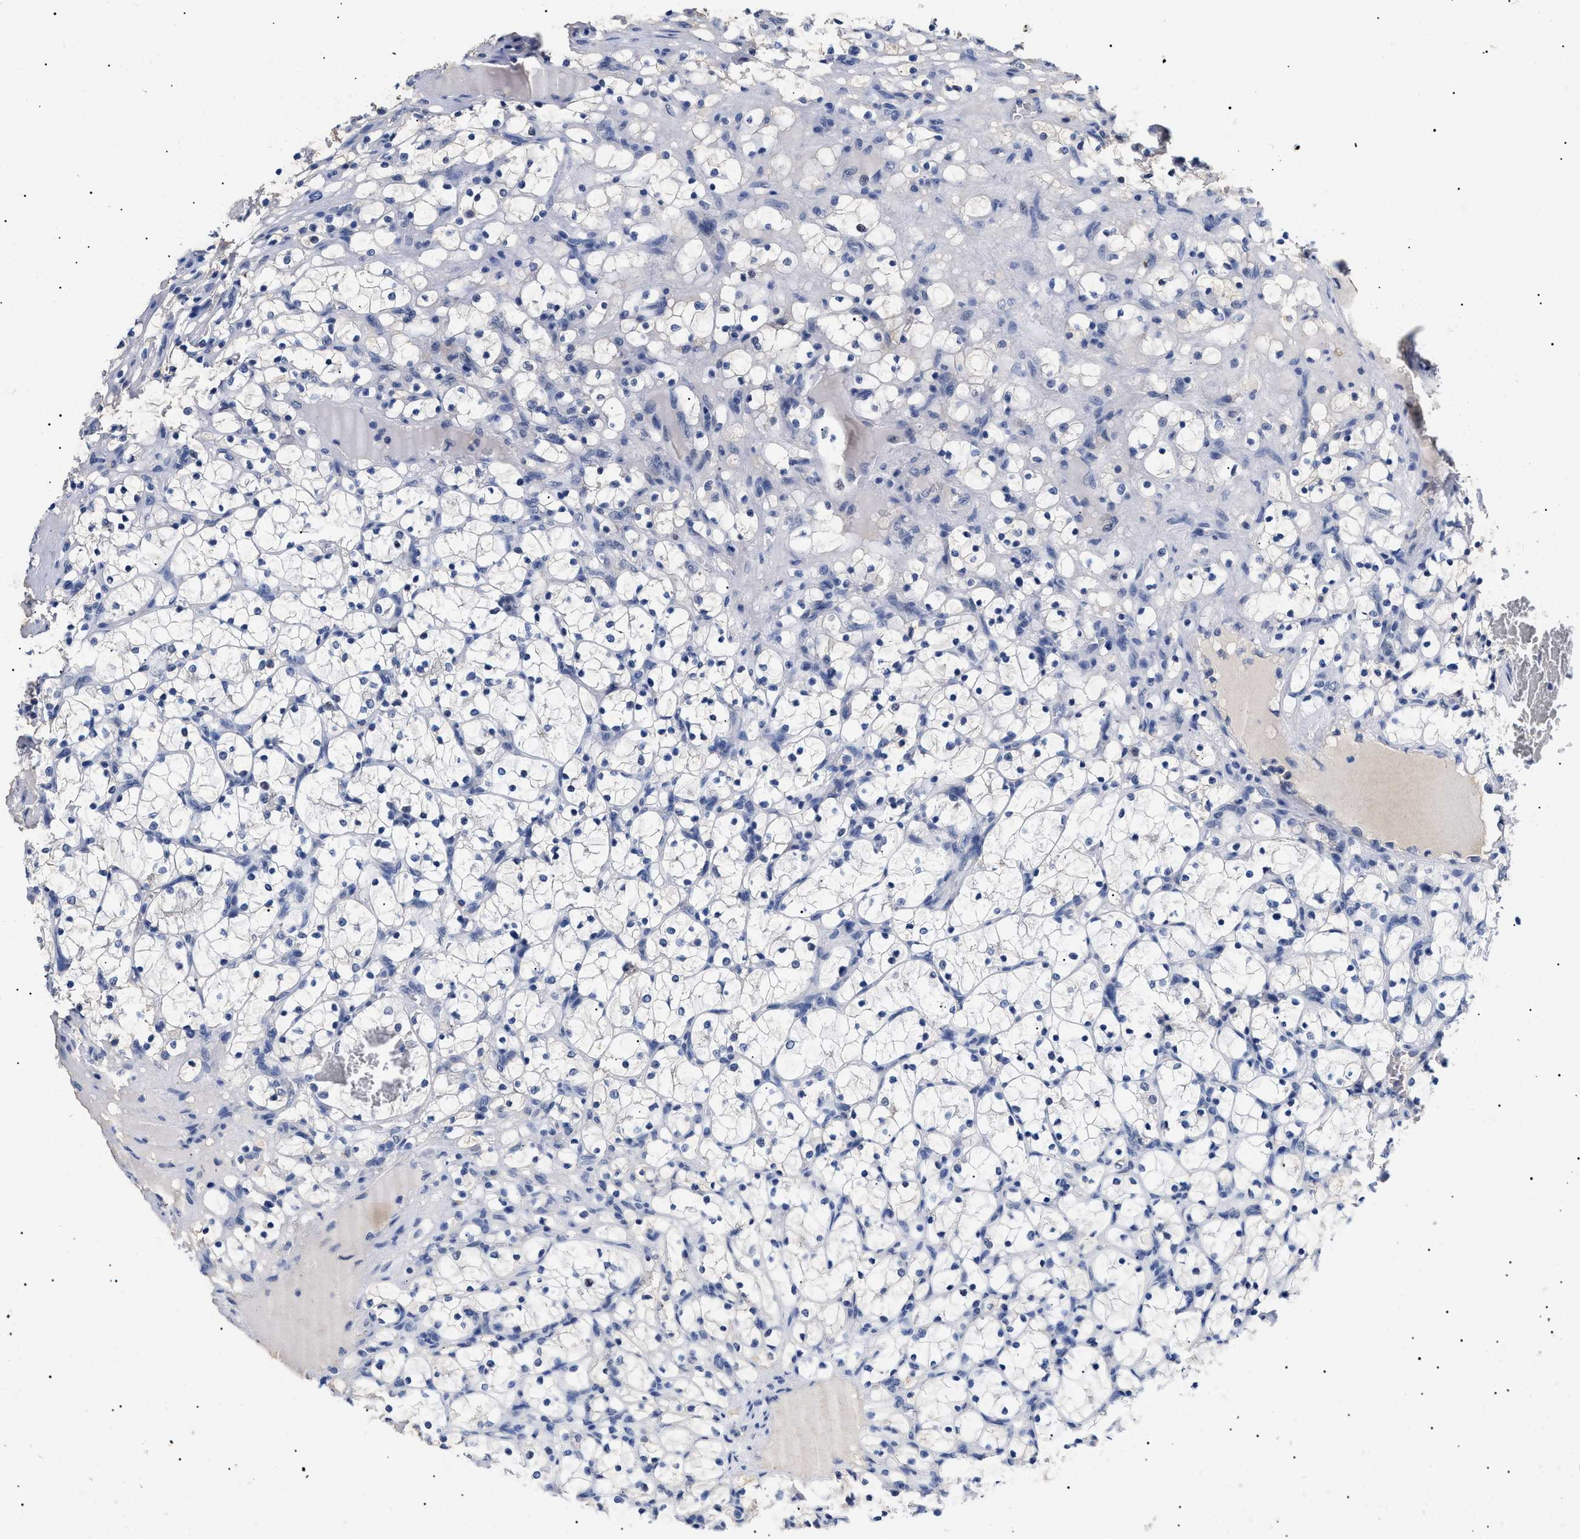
{"staining": {"intensity": "negative", "quantity": "none", "location": "none"}, "tissue": "renal cancer", "cell_type": "Tumor cells", "image_type": "cancer", "snomed": [{"axis": "morphology", "description": "Adenocarcinoma, NOS"}, {"axis": "topography", "description": "Kidney"}], "caption": "Adenocarcinoma (renal) stained for a protein using IHC shows no positivity tumor cells.", "gene": "PRRT2", "patient": {"sex": "female", "age": 69}}